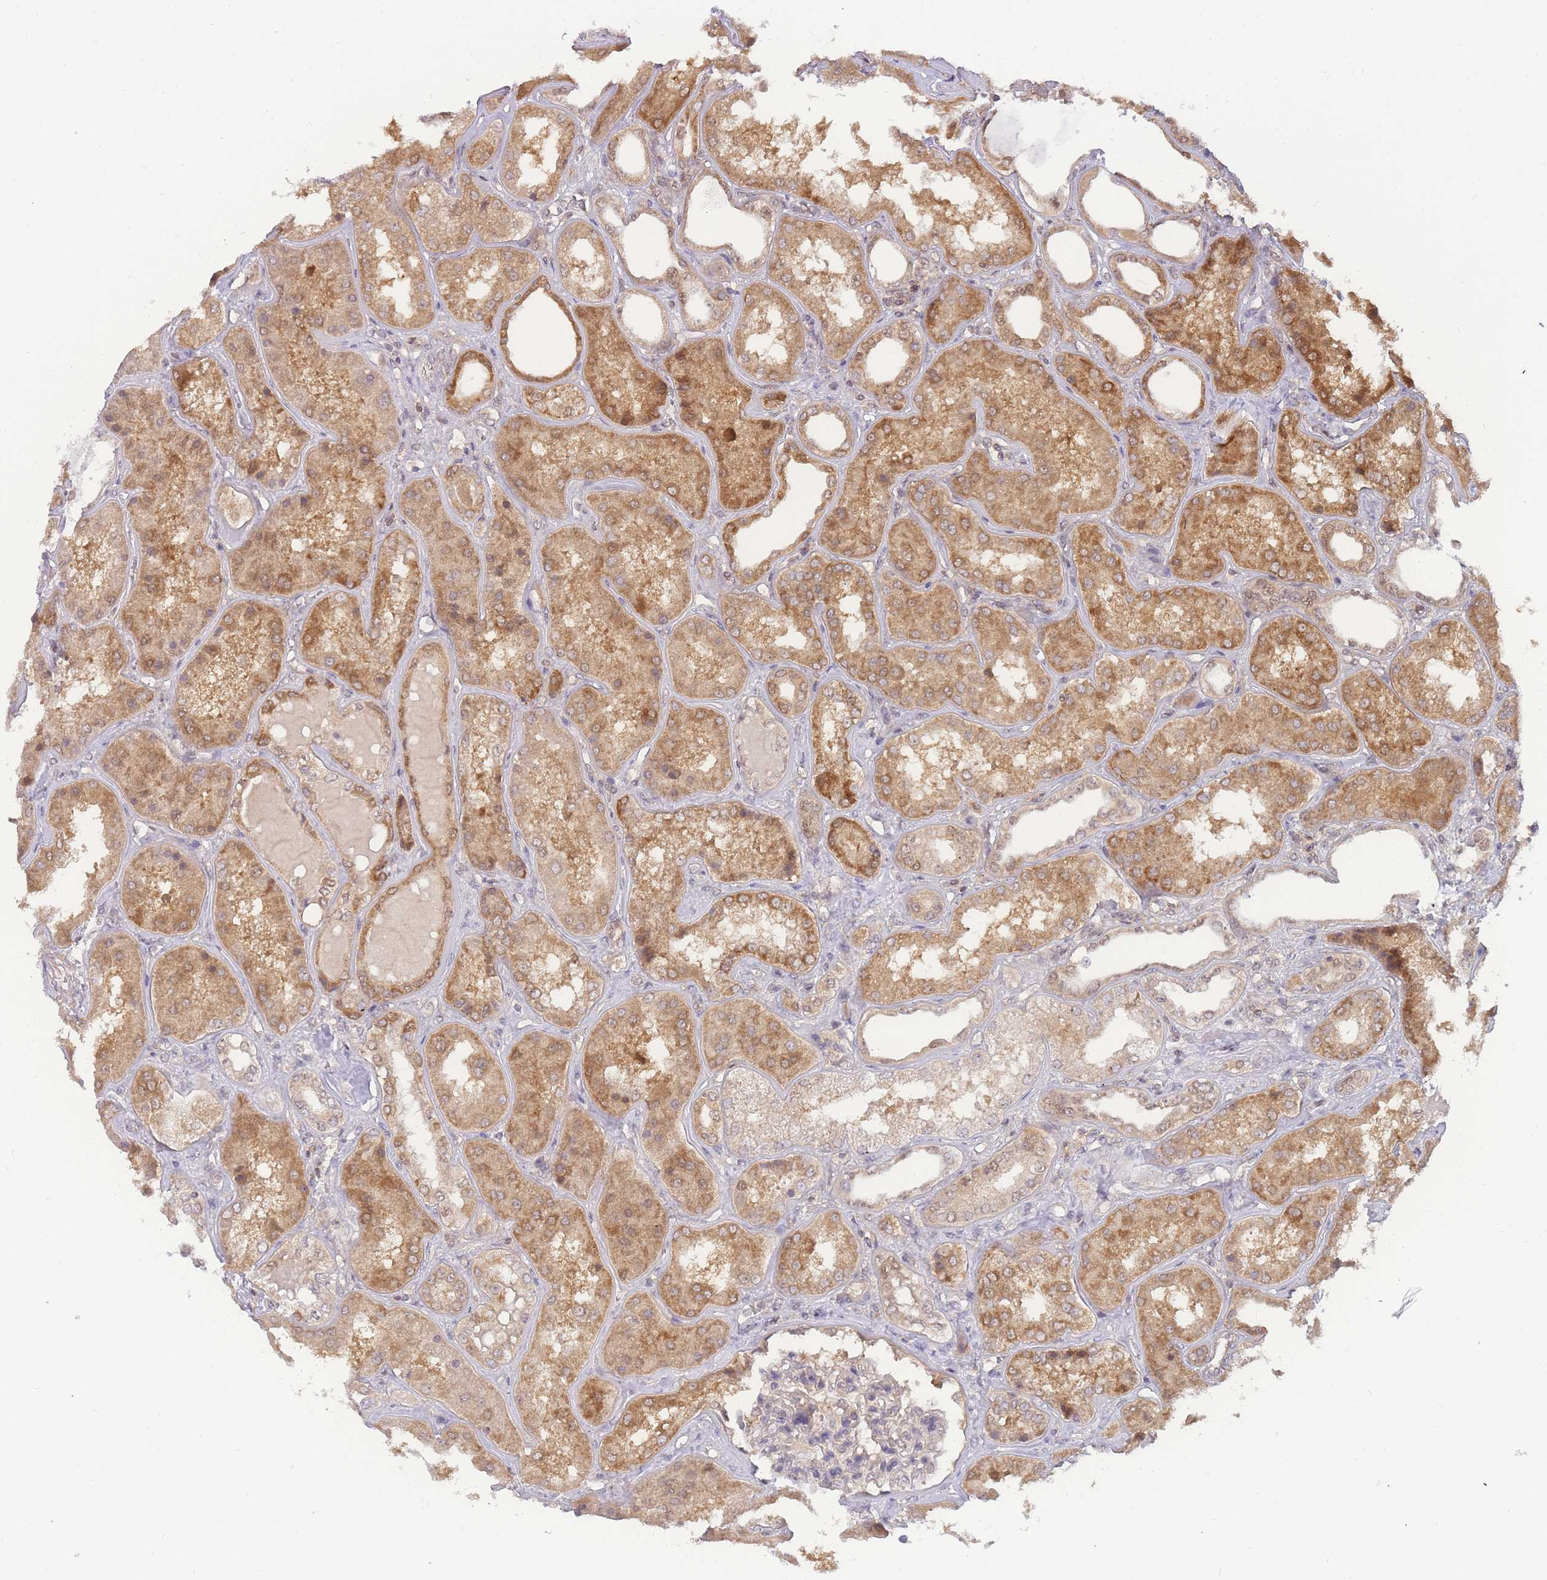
{"staining": {"intensity": "moderate", "quantity": "25%-75%", "location": "cytoplasmic/membranous,nuclear"}, "tissue": "kidney", "cell_type": "Cells in glomeruli", "image_type": "normal", "snomed": [{"axis": "morphology", "description": "Normal tissue, NOS"}, {"axis": "topography", "description": "Kidney"}], "caption": "Brown immunohistochemical staining in benign kidney demonstrates moderate cytoplasmic/membranous,nuclear staining in approximately 25%-75% of cells in glomeruli. The staining is performed using DAB (3,3'-diaminobenzidine) brown chromogen to label protein expression. The nuclei are counter-stained blue using hematoxylin.", "gene": "KIAA1191", "patient": {"sex": "female", "age": 56}}